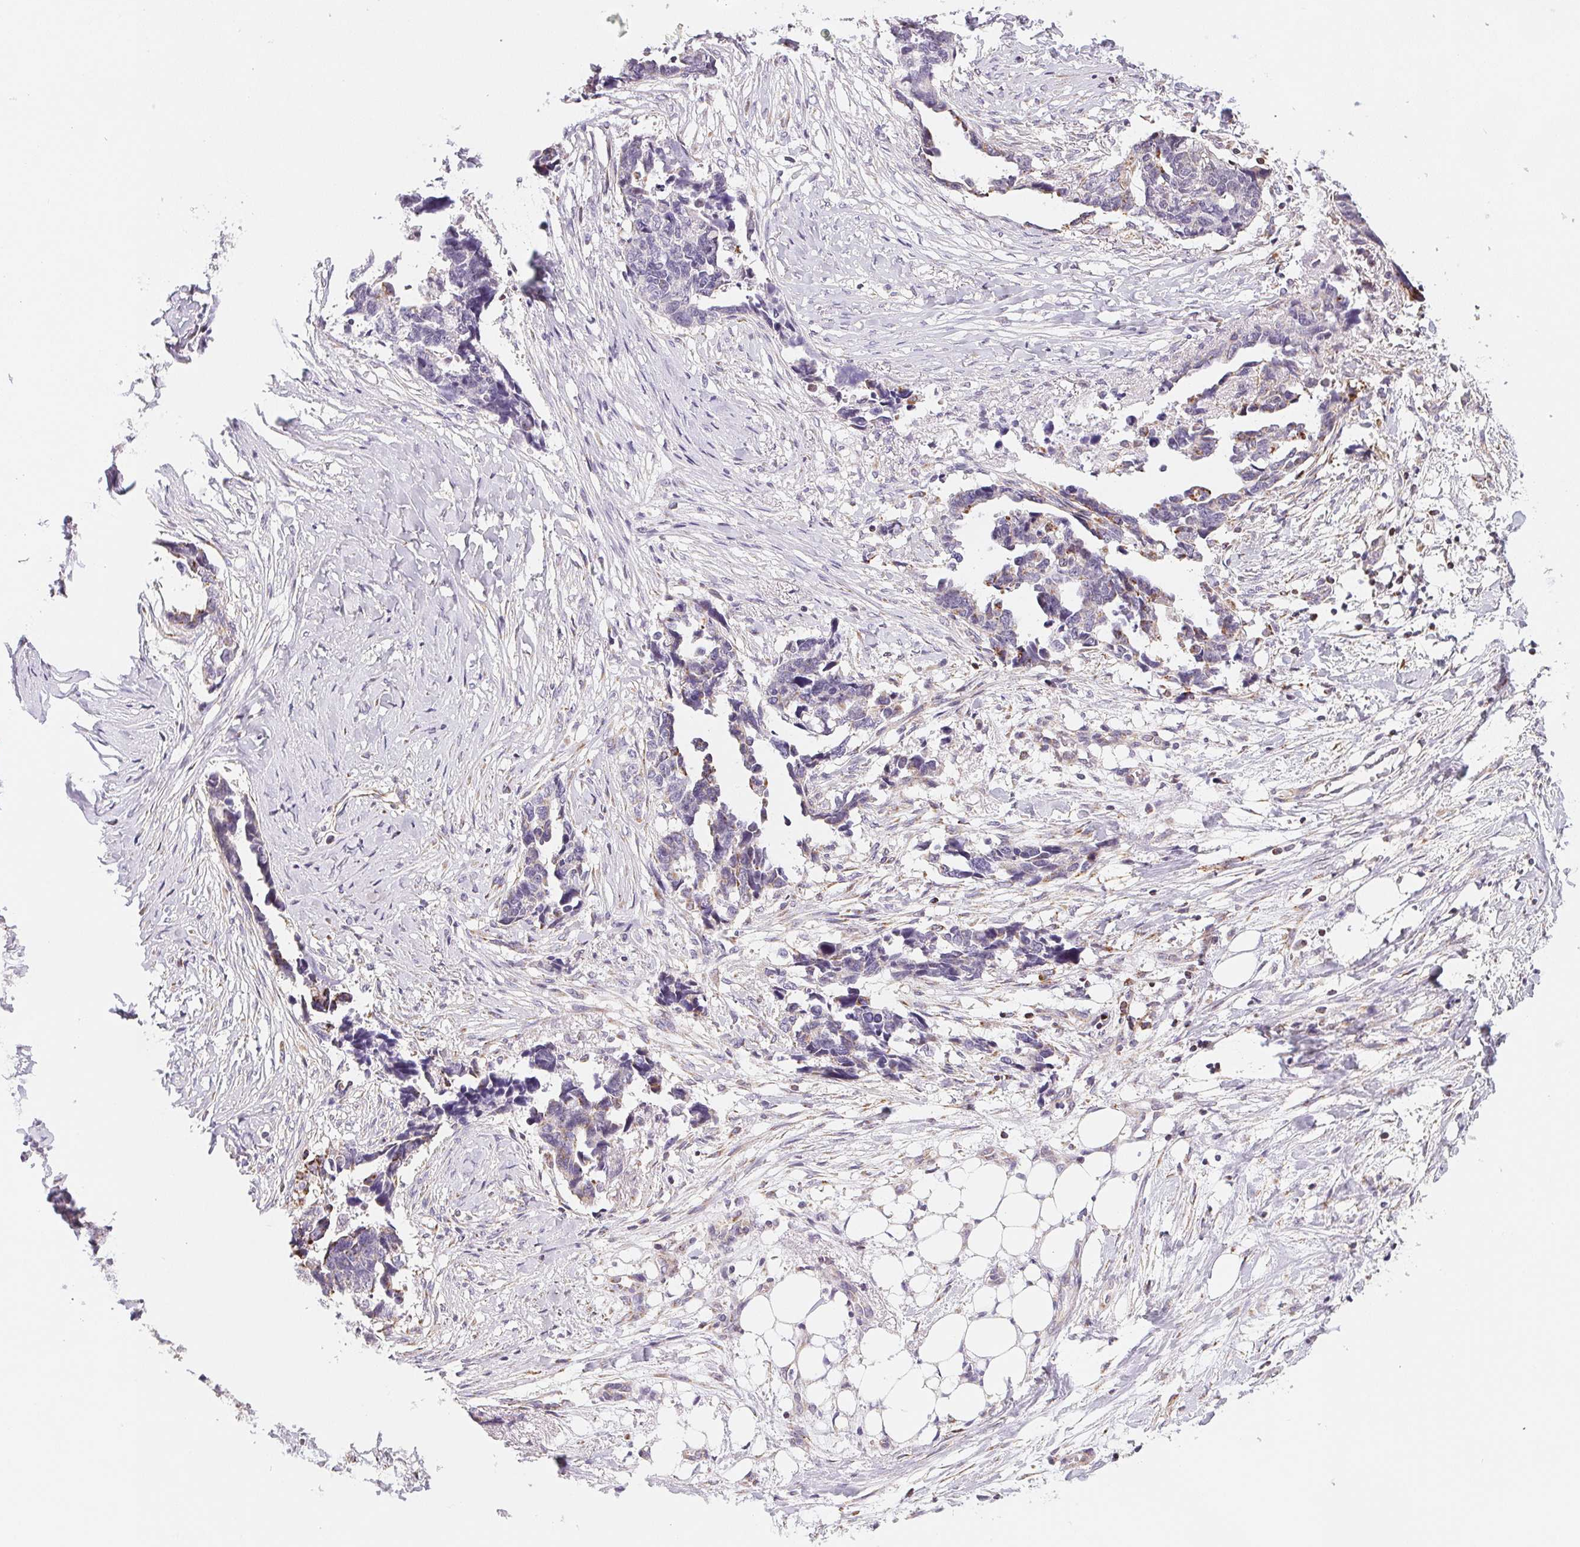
{"staining": {"intensity": "negative", "quantity": "none", "location": "none"}, "tissue": "ovarian cancer", "cell_type": "Tumor cells", "image_type": "cancer", "snomed": [{"axis": "morphology", "description": "Cystadenocarcinoma, serous, NOS"}, {"axis": "topography", "description": "Ovary"}], "caption": "Immunohistochemistry image of human ovarian serous cystadenocarcinoma stained for a protein (brown), which shows no staining in tumor cells.", "gene": "GIPC2", "patient": {"sex": "female", "age": 69}}